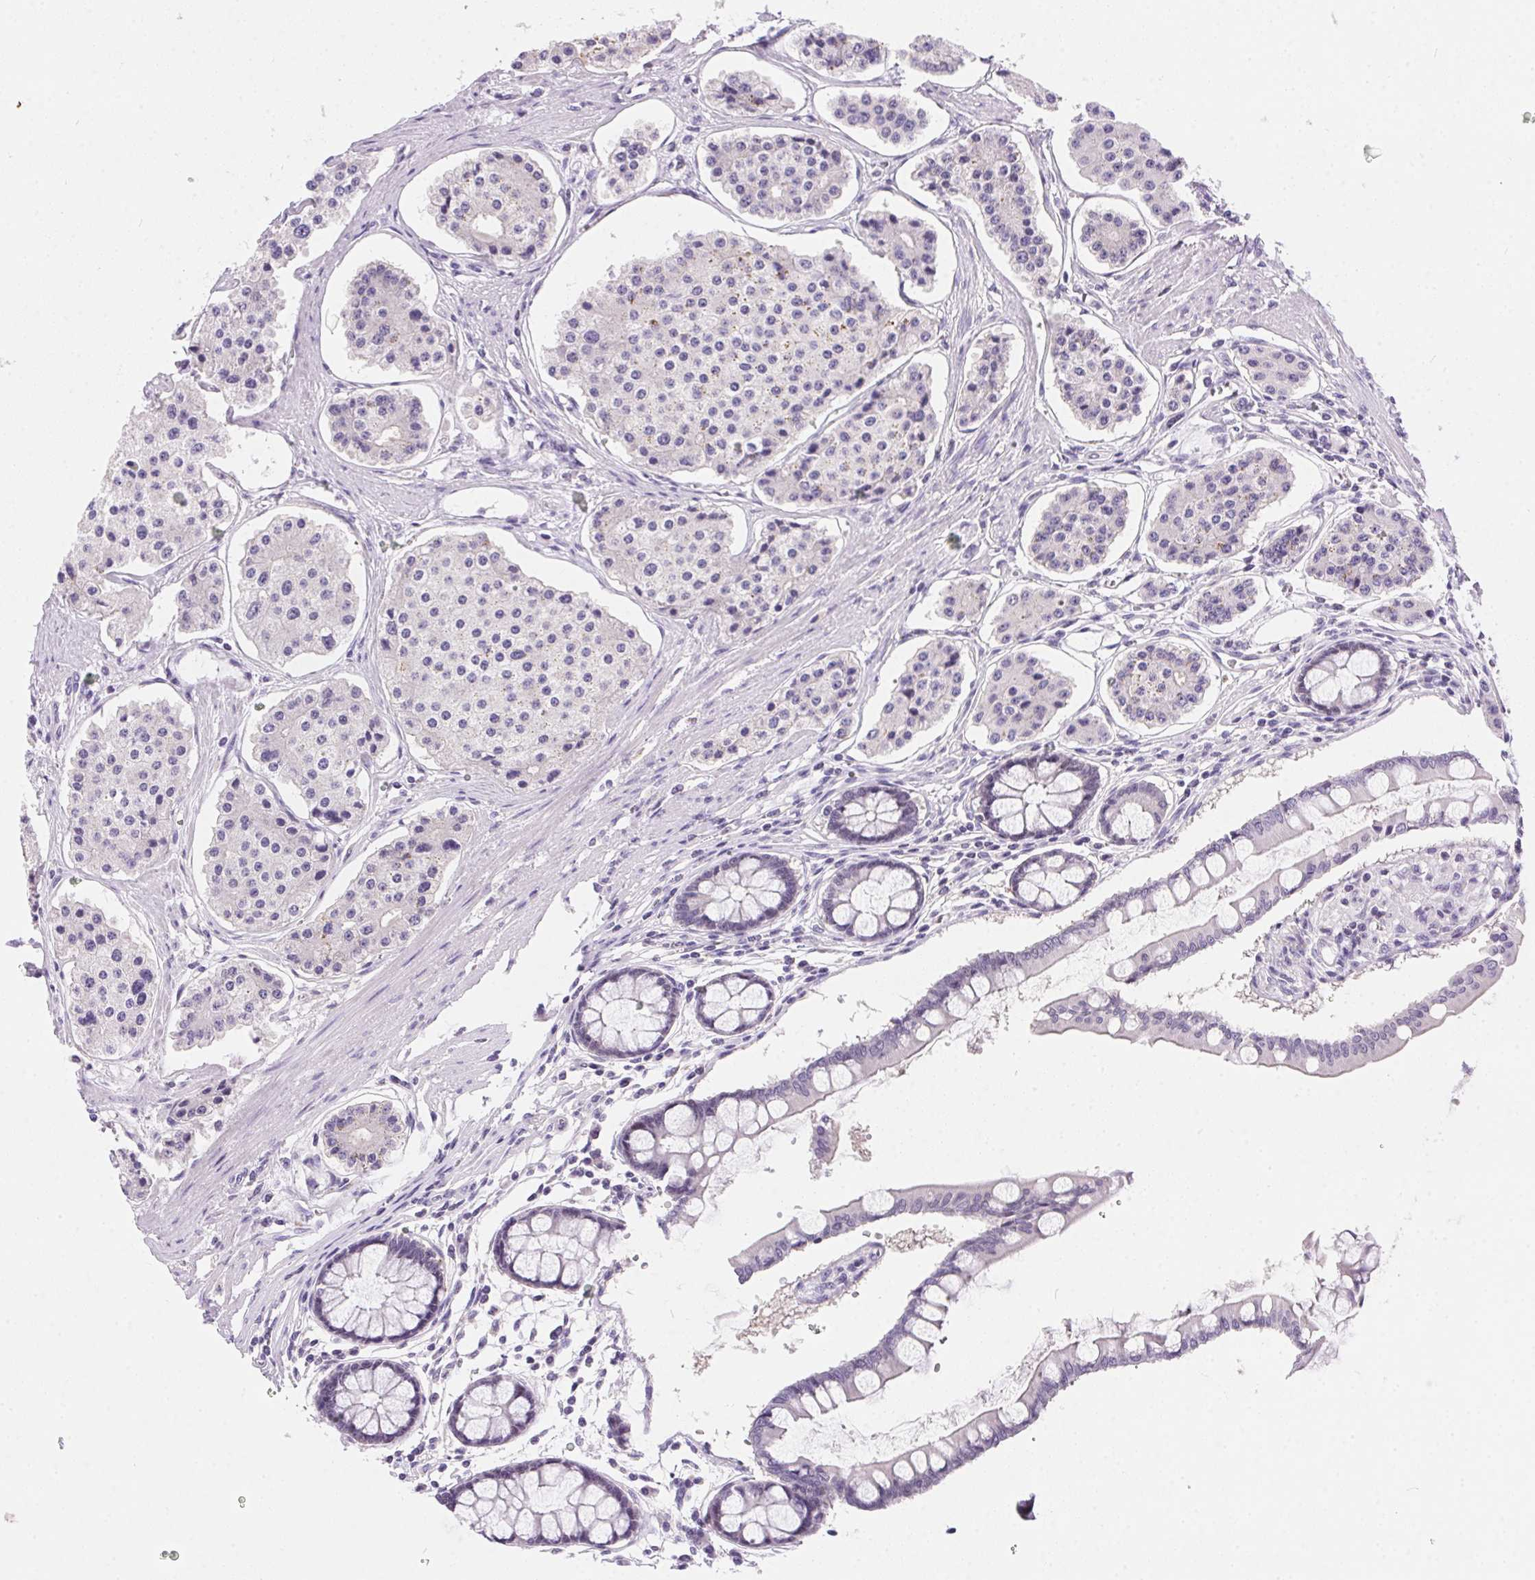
{"staining": {"intensity": "negative", "quantity": "none", "location": "none"}, "tissue": "carcinoid", "cell_type": "Tumor cells", "image_type": "cancer", "snomed": [{"axis": "morphology", "description": "Carcinoid, malignant, NOS"}, {"axis": "topography", "description": "Small intestine"}], "caption": "A high-resolution image shows immunohistochemistry staining of carcinoid, which shows no significant staining in tumor cells. (DAB IHC visualized using brightfield microscopy, high magnification).", "gene": "SSTR4", "patient": {"sex": "female", "age": 65}}